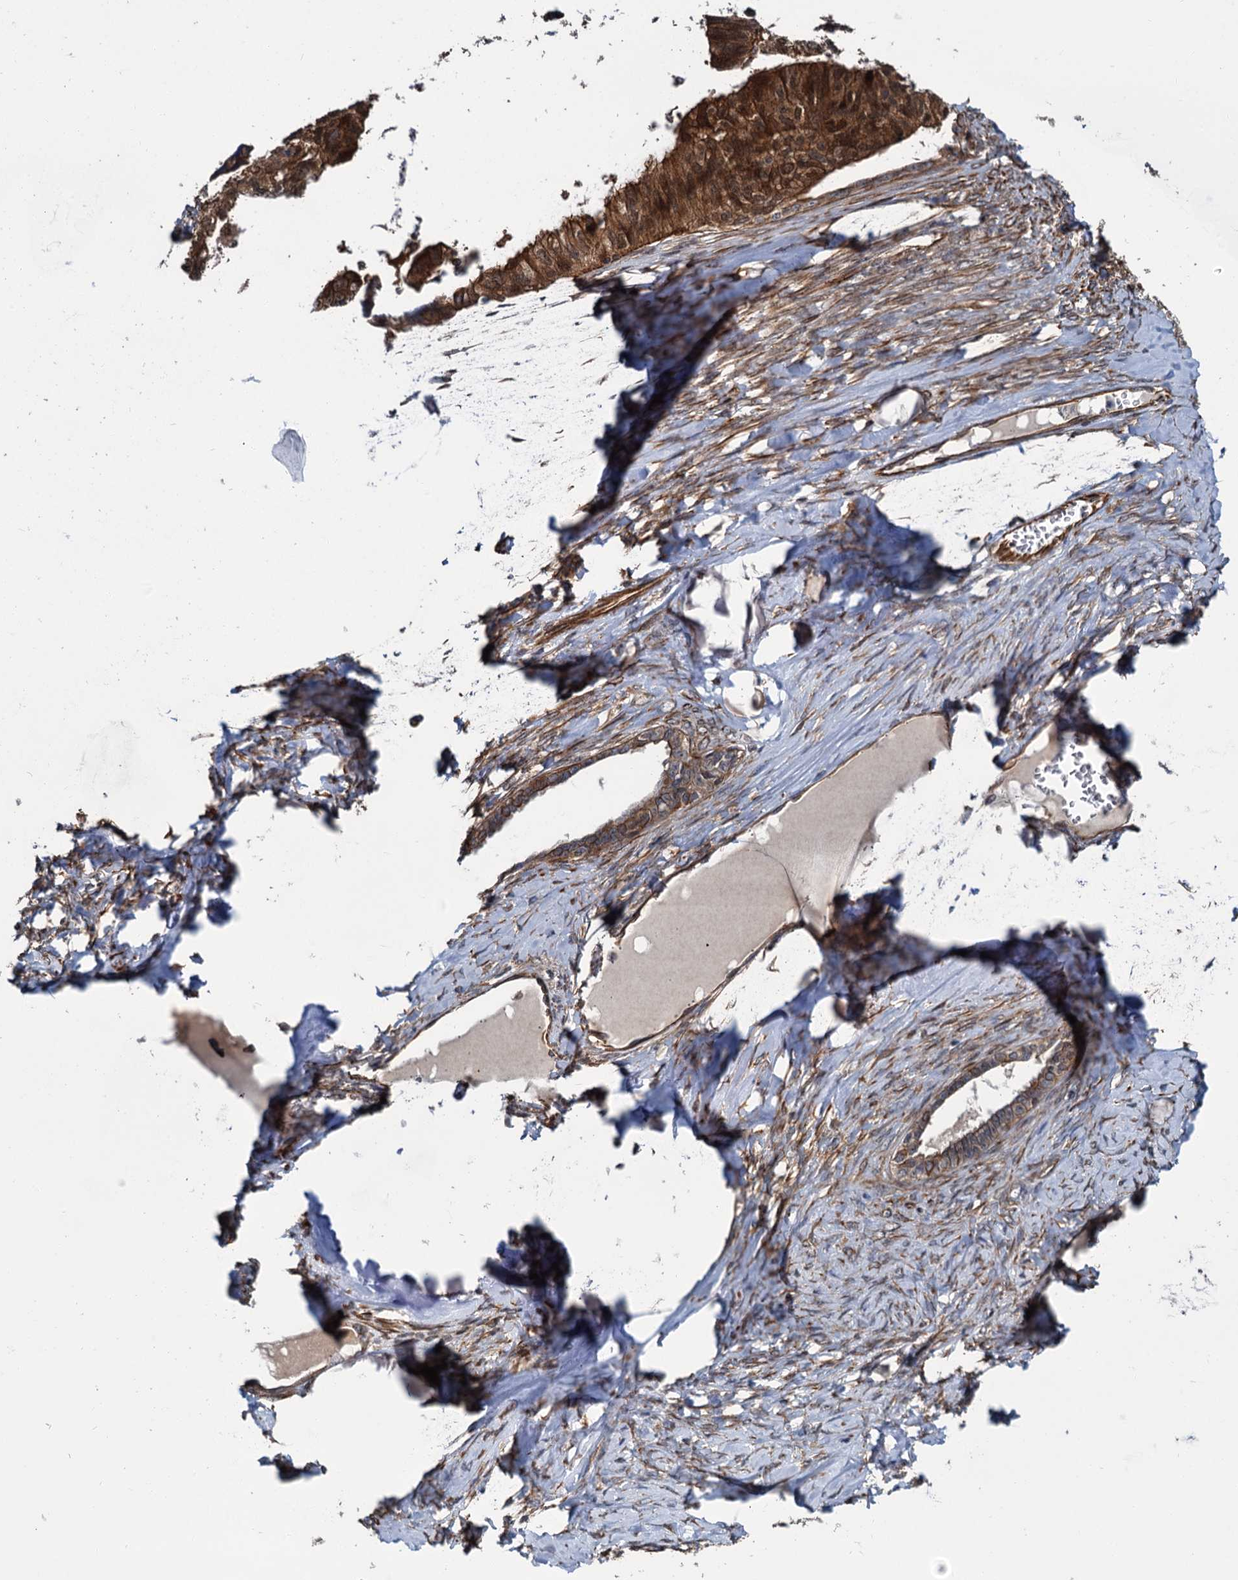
{"staining": {"intensity": "strong", "quantity": ">75%", "location": "cytoplasmic/membranous"}, "tissue": "ovarian cancer", "cell_type": "Tumor cells", "image_type": "cancer", "snomed": [{"axis": "morphology", "description": "Cystadenocarcinoma, serous, NOS"}, {"axis": "topography", "description": "Ovary"}], "caption": "Protein staining displays strong cytoplasmic/membranous expression in approximately >75% of tumor cells in ovarian serous cystadenocarcinoma. The staining is performed using DAB brown chromogen to label protein expression. The nuclei are counter-stained blue using hematoxylin.", "gene": "ZFYVE19", "patient": {"sex": "female", "age": 79}}